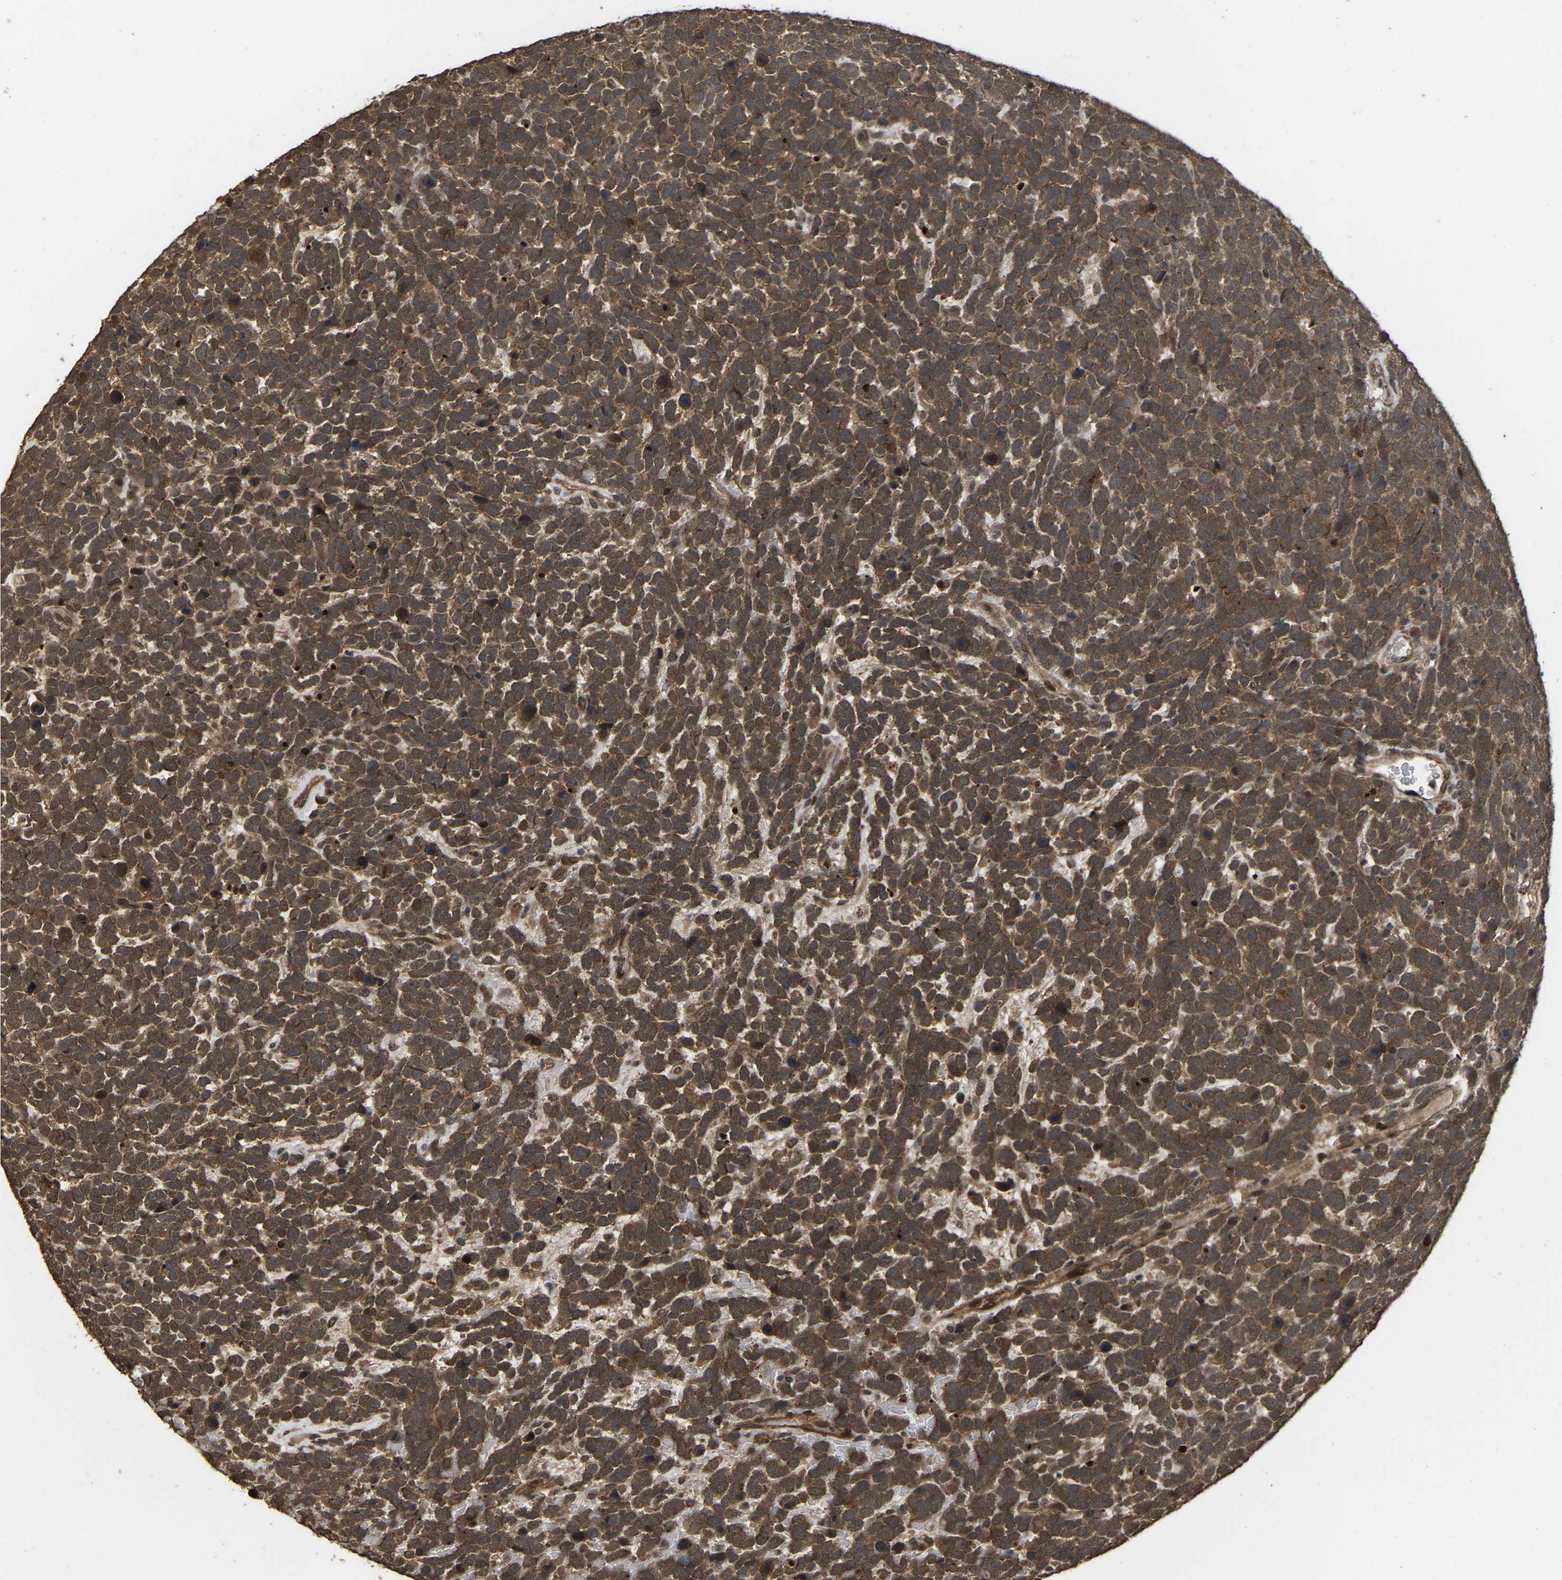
{"staining": {"intensity": "moderate", "quantity": ">75%", "location": "cytoplasmic/membranous"}, "tissue": "urothelial cancer", "cell_type": "Tumor cells", "image_type": "cancer", "snomed": [{"axis": "morphology", "description": "Urothelial carcinoma, High grade"}, {"axis": "topography", "description": "Urinary bladder"}], "caption": "Immunohistochemistry (IHC) photomicrograph of urothelial cancer stained for a protein (brown), which demonstrates medium levels of moderate cytoplasmic/membranous staining in approximately >75% of tumor cells.", "gene": "ARHGAP23", "patient": {"sex": "female", "age": 82}}